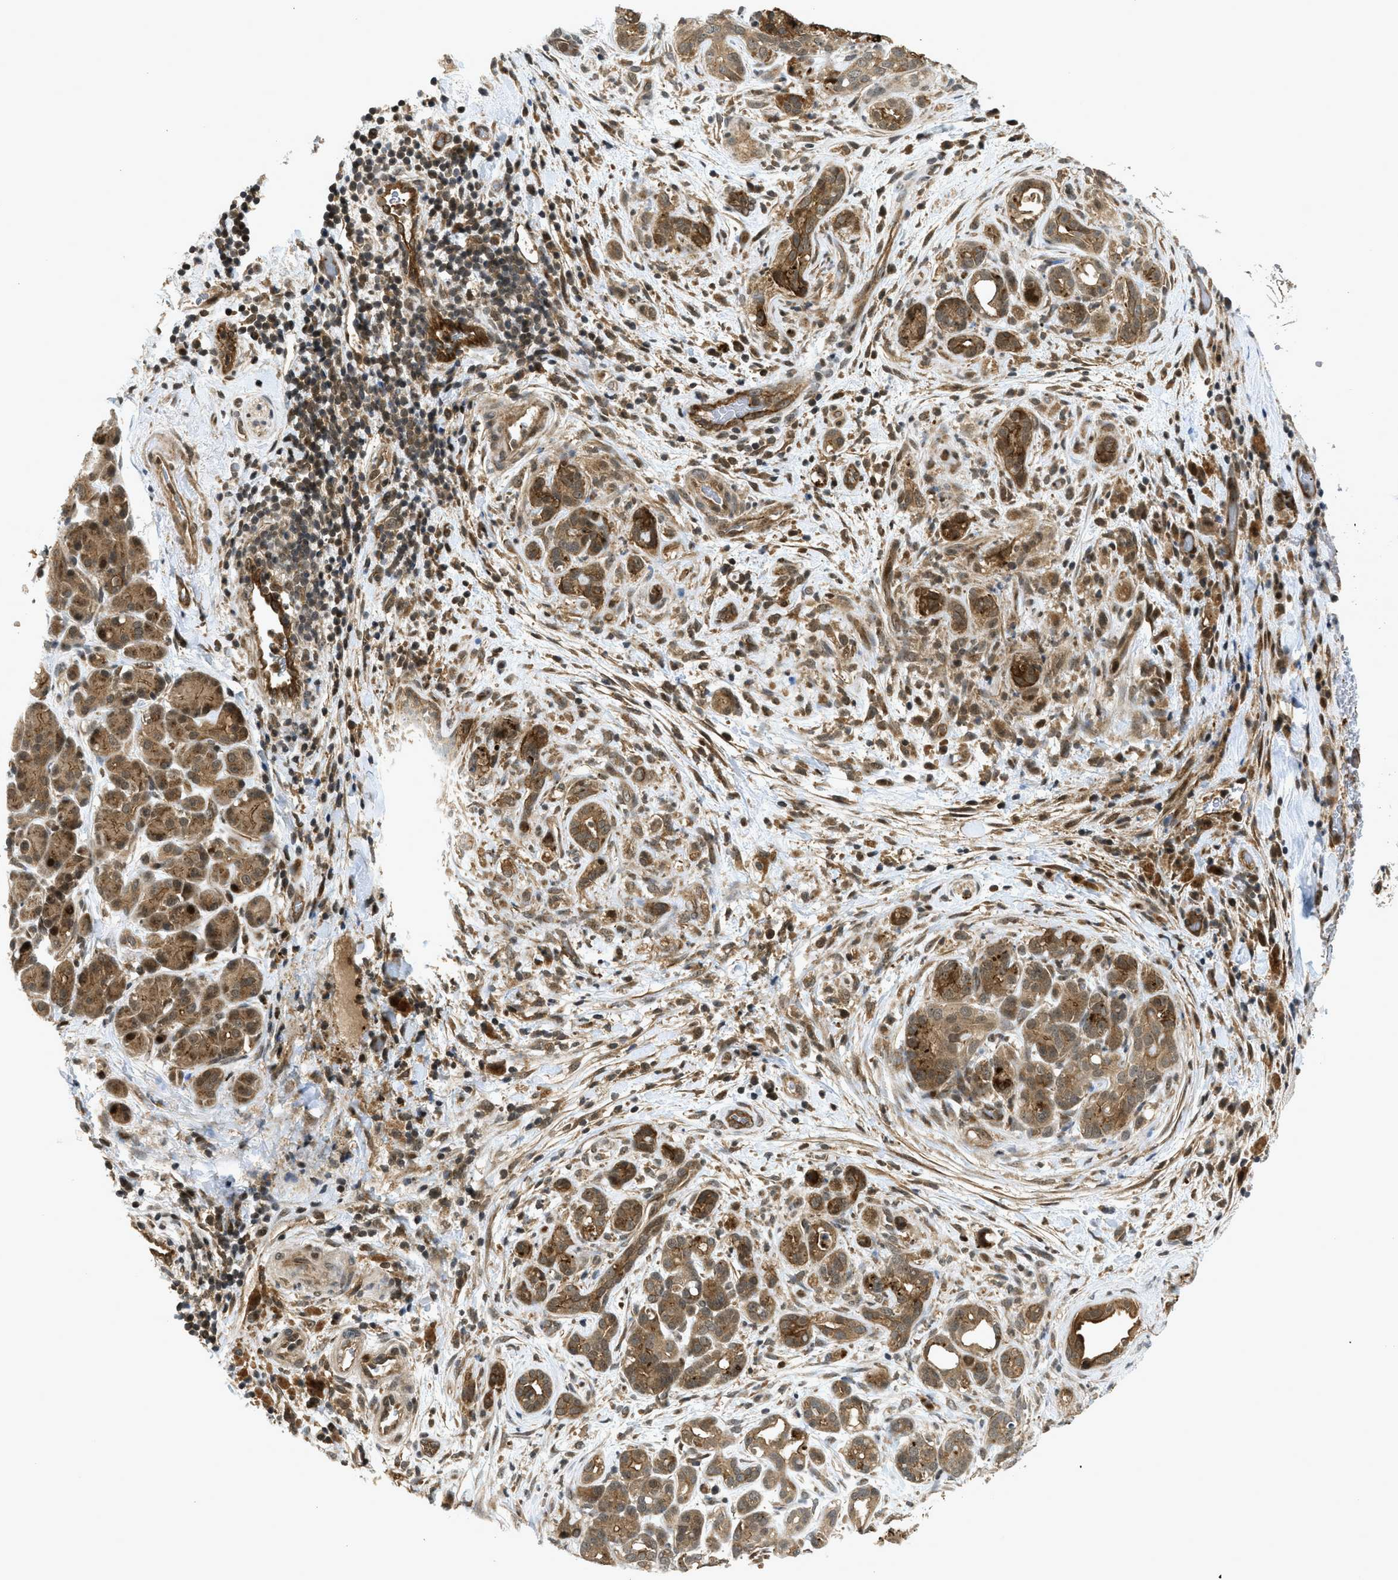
{"staining": {"intensity": "moderate", "quantity": ">75%", "location": "cytoplasmic/membranous"}, "tissue": "pancreatic cancer", "cell_type": "Tumor cells", "image_type": "cancer", "snomed": [{"axis": "morphology", "description": "Adenocarcinoma, NOS"}, {"axis": "topography", "description": "Pancreas"}], "caption": "Pancreatic cancer tissue demonstrates moderate cytoplasmic/membranous expression in about >75% of tumor cells, visualized by immunohistochemistry. Ihc stains the protein in brown and the nuclei are stained blue.", "gene": "DNAJC28", "patient": {"sex": "male", "age": 55}}